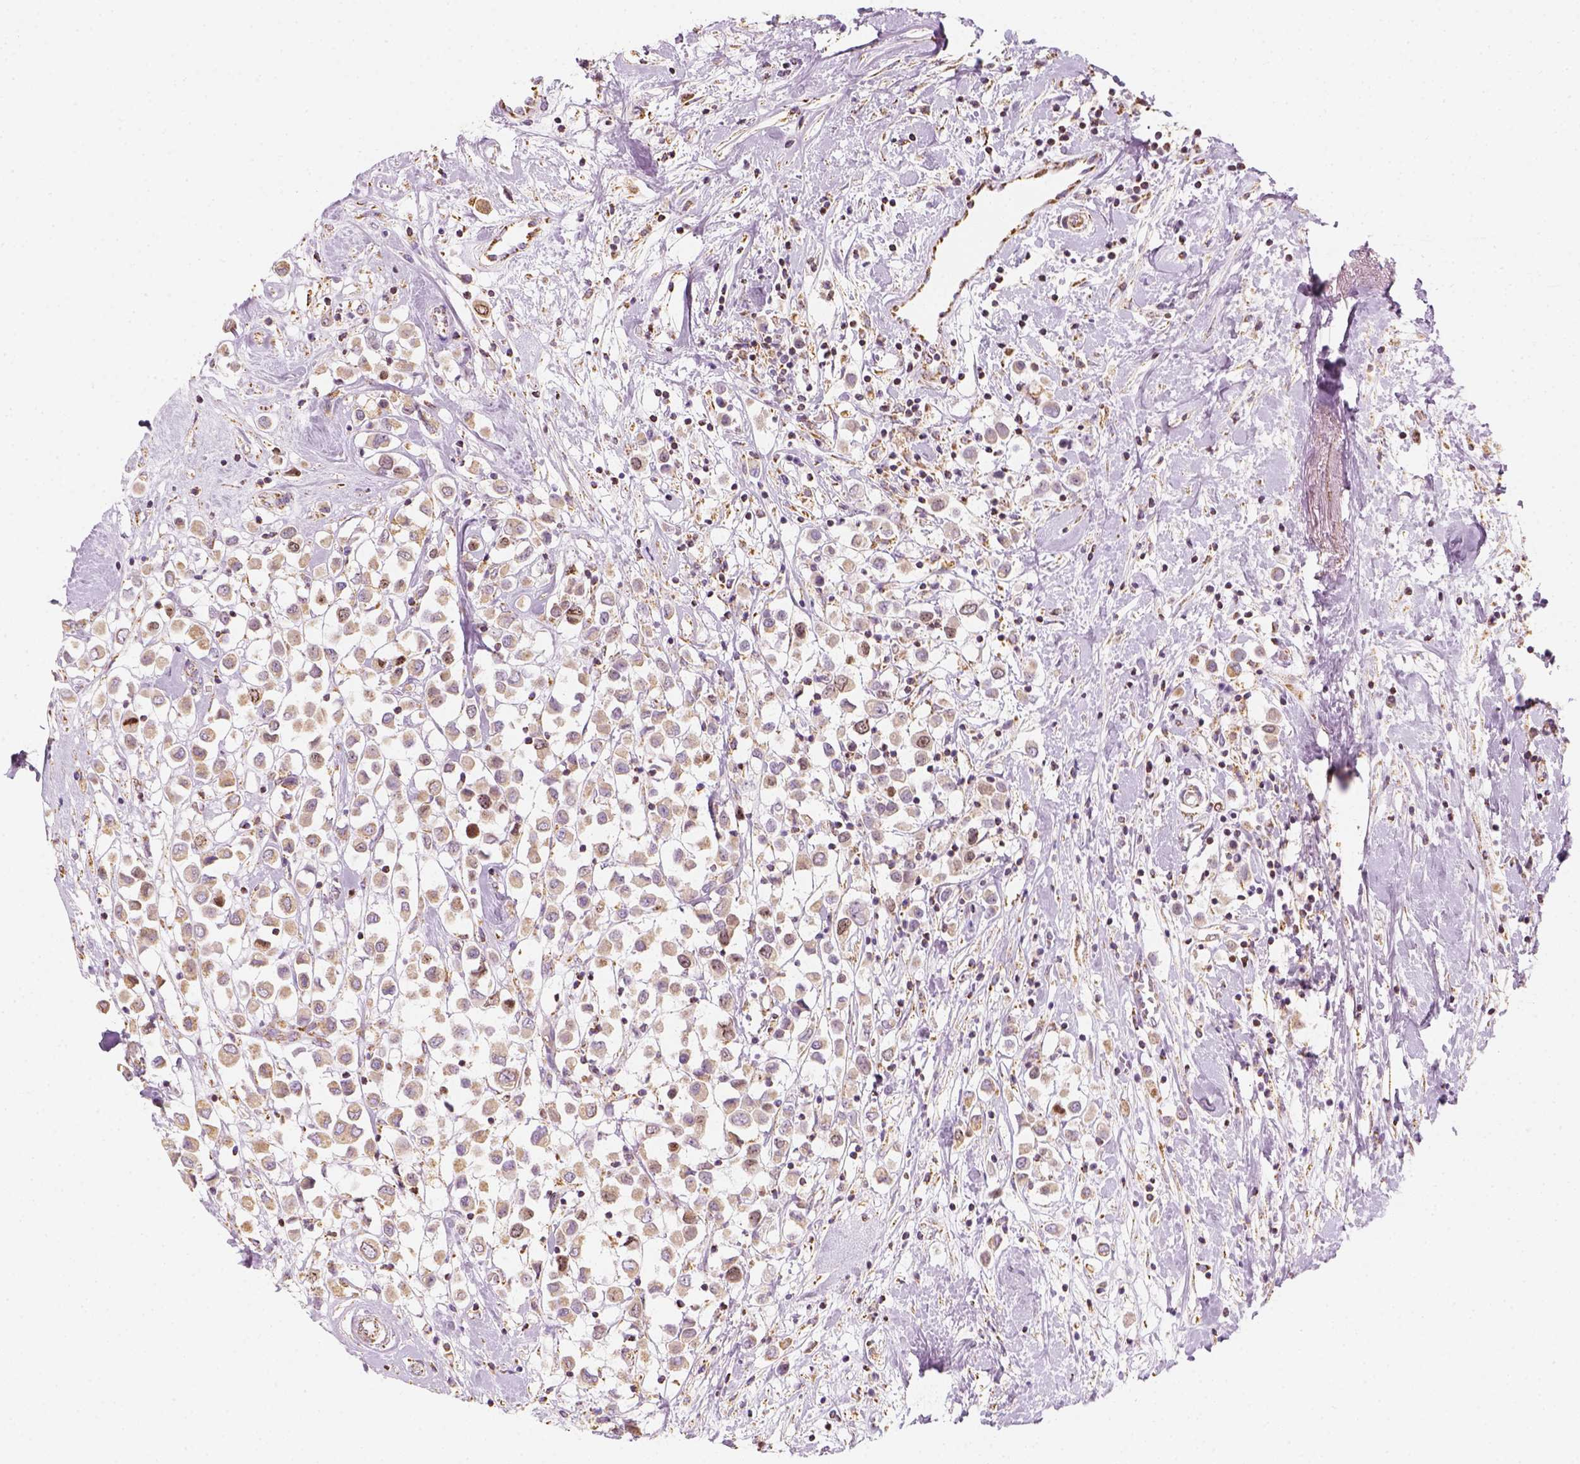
{"staining": {"intensity": "moderate", "quantity": "<25%", "location": "cytoplasmic/membranous"}, "tissue": "breast cancer", "cell_type": "Tumor cells", "image_type": "cancer", "snomed": [{"axis": "morphology", "description": "Duct carcinoma"}, {"axis": "topography", "description": "Breast"}], "caption": "This is an image of immunohistochemistry staining of breast cancer (intraductal carcinoma), which shows moderate positivity in the cytoplasmic/membranous of tumor cells.", "gene": "LCA5", "patient": {"sex": "female", "age": 61}}